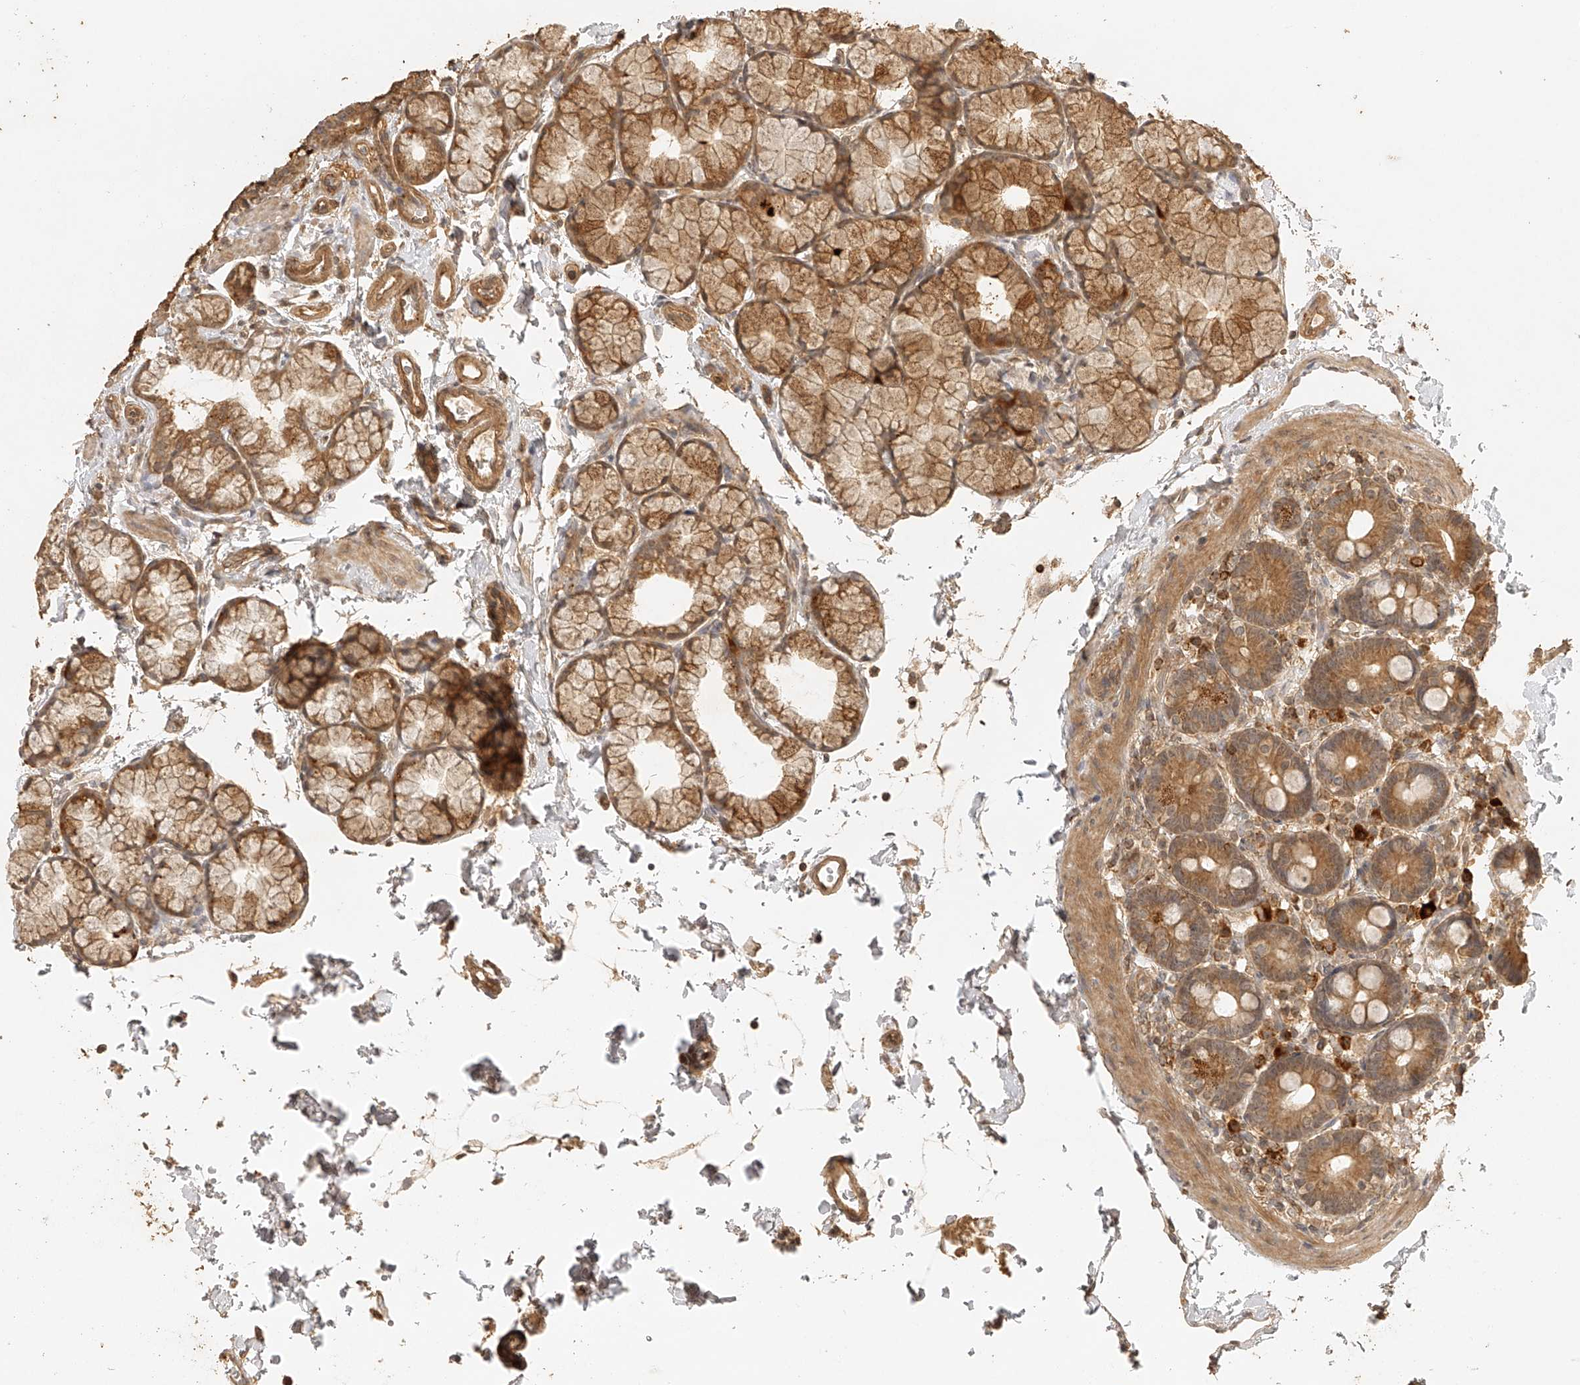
{"staining": {"intensity": "moderate", "quantity": ">75%", "location": "cytoplasmic/membranous"}, "tissue": "duodenum", "cell_type": "Glandular cells", "image_type": "normal", "snomed": [{"axis": "morphology", "description": "Normal tissue, NOS"}, {"axis": "topography", "description": "Duodenum"}], "caption": "Immunohistochemistry (DAB) staining of normal duodenum exhibits moderate cytoplasmic/membranous protein expression in approximately >75% of glandular cells.", "gene": "BCL2L11", "patient": {"sex": "male", "age": 54}}